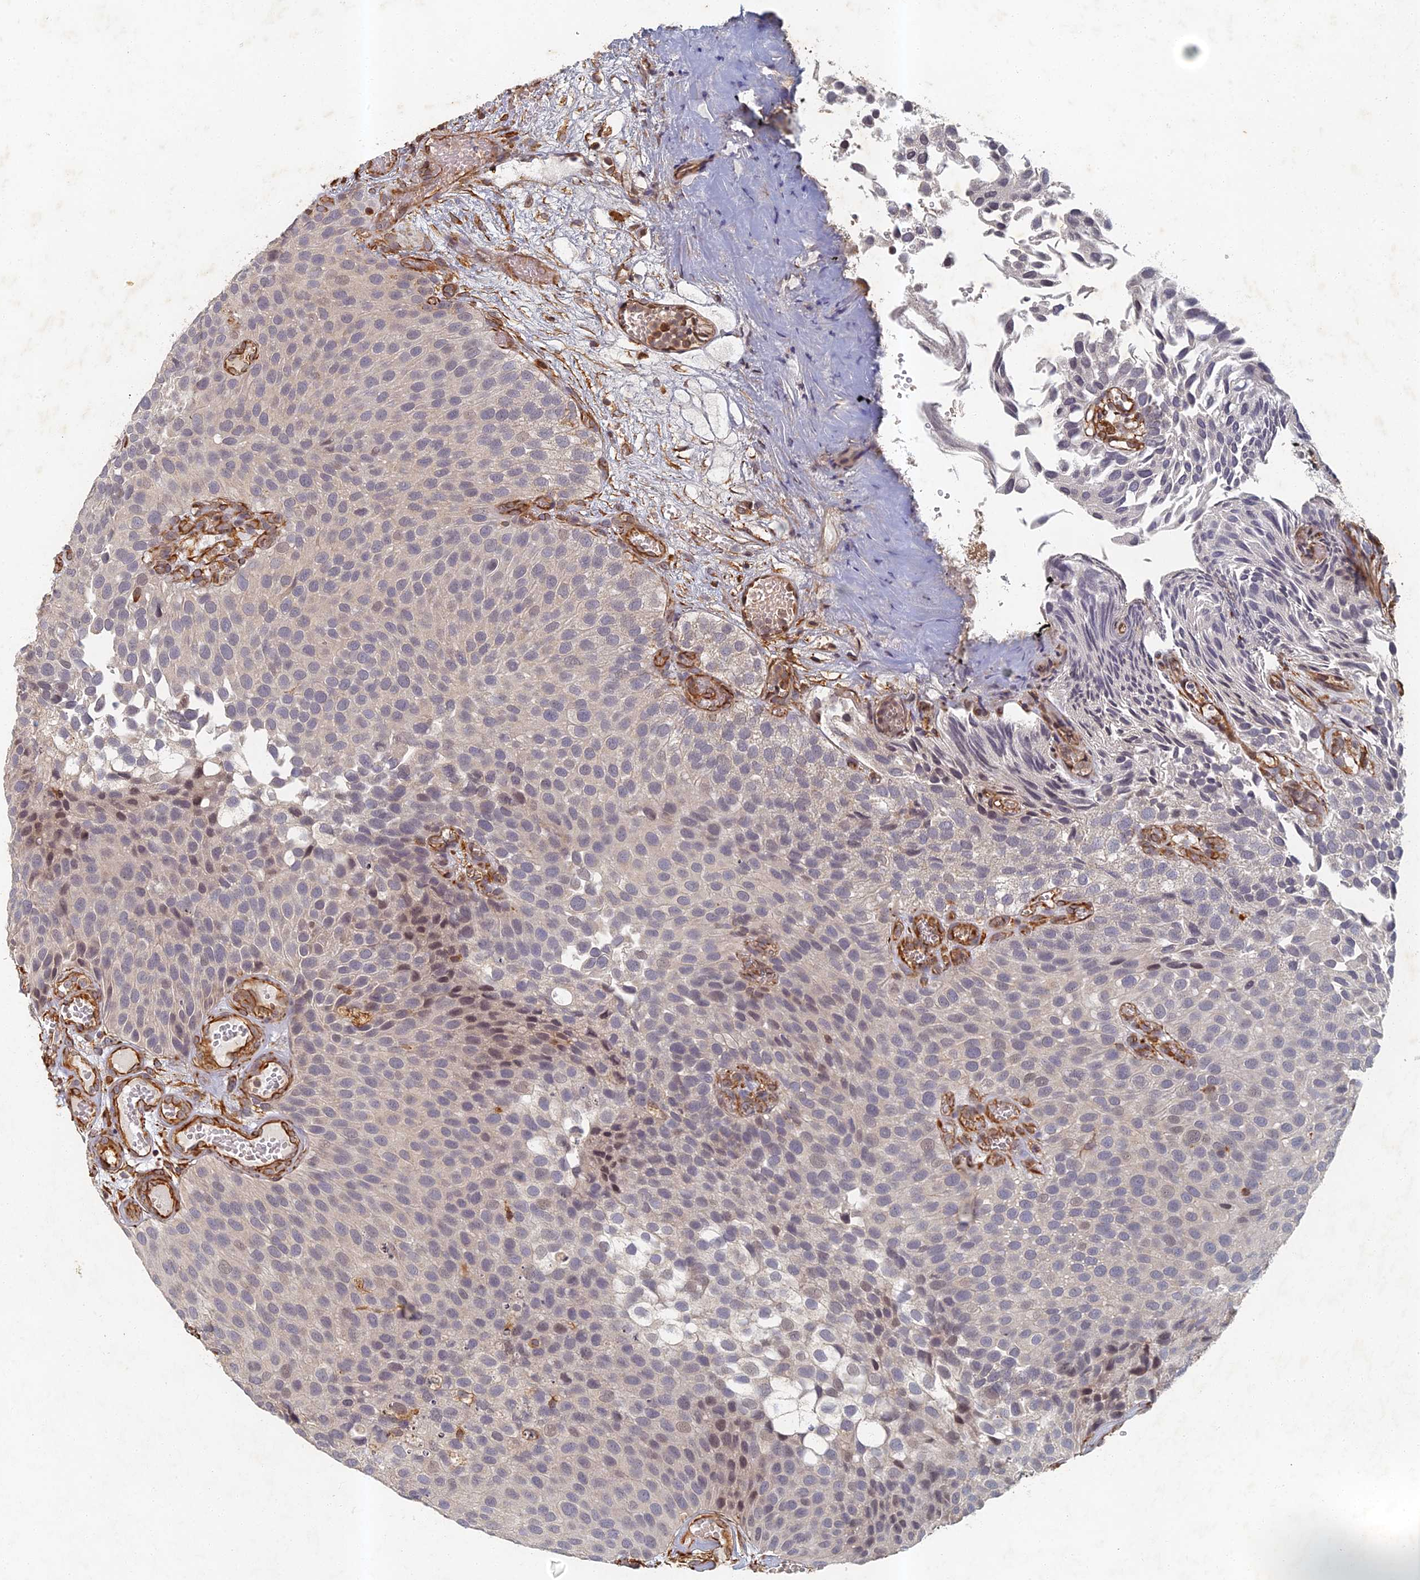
{"staining": {"intensity": "weak", "quantity": "<25%", "location": "nuclear"}, "tissue": "urothelial cancer", "cell_type": "Tumor cells", "image_type": "cancer", "snomed": [{"axis": "morphology", "description": "Urothelial carcinoma, Low grade"}, {"axis": "topography", "description": "Urinary bladder"}], "caption": "Tumor cells are negative for protein expression in human urothelial carcinoma (low-grade).", "gene": "ABCB10", "patient": {"sex": "male", "age": 89}}